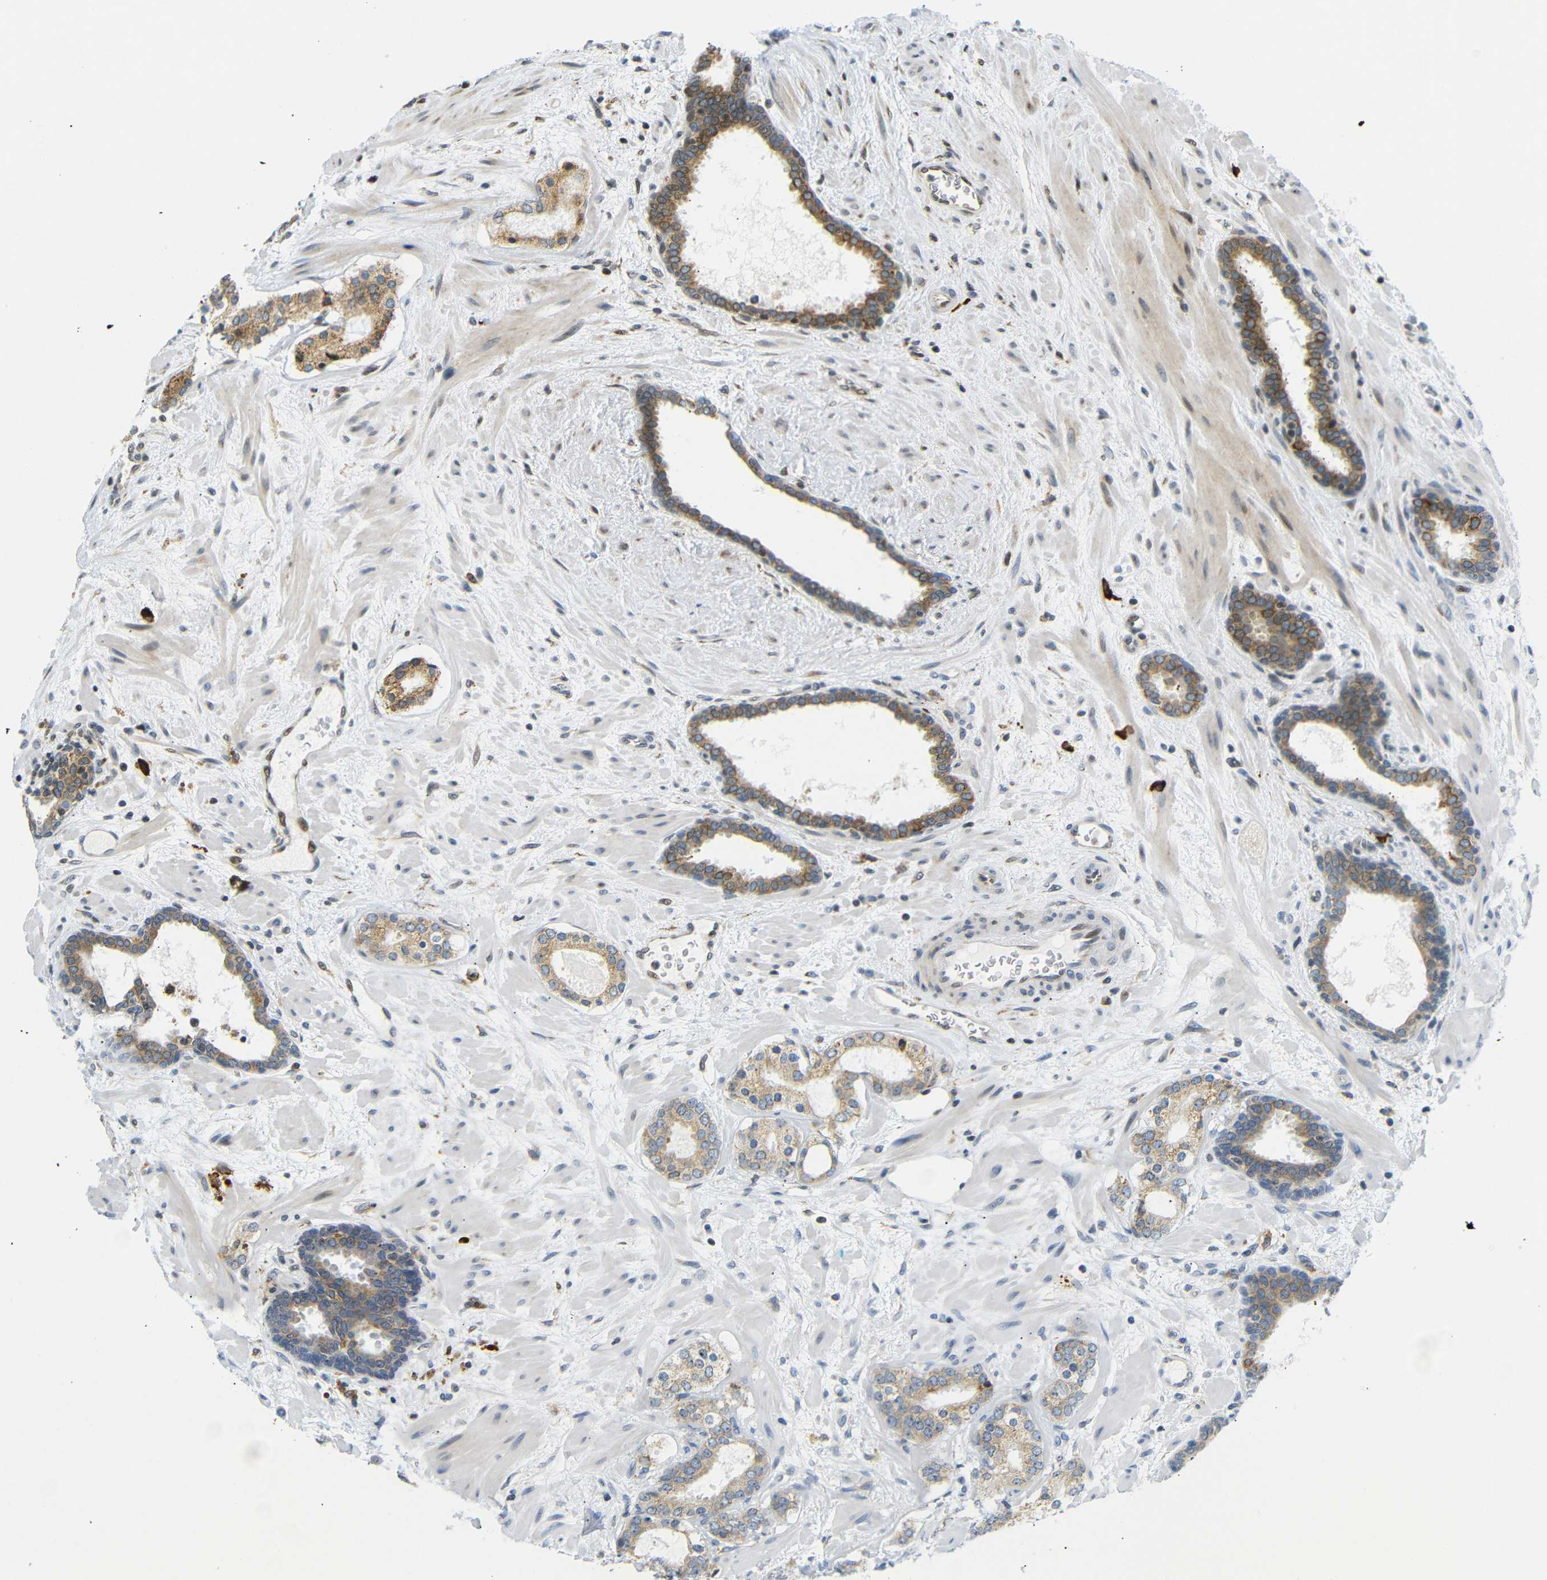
{"staining": {"intensity": "moderate", "quantity": ">75%", "location": "cytoplasmic/membranous"}, "tissue": "prostate cancer", "cell_type": "Tumor cells", "image_type": "cancer", "snomed": [{"axis": "morphology", "description": "Adenocarcinoma, Low grade"}, {"axis": "topography", "description": "Prostate"}], "caption": "Prostate adenocarcinoma (low-grade) tissue shows moderate cytoplasmic/membranous staining in about >75% of tumor cells Immunohistochemistry (ihc) stains the protein in brown and the nuclei are stained blue.", "gene": "SPCS2", "patient": {"sex": "male", "age": 63}}